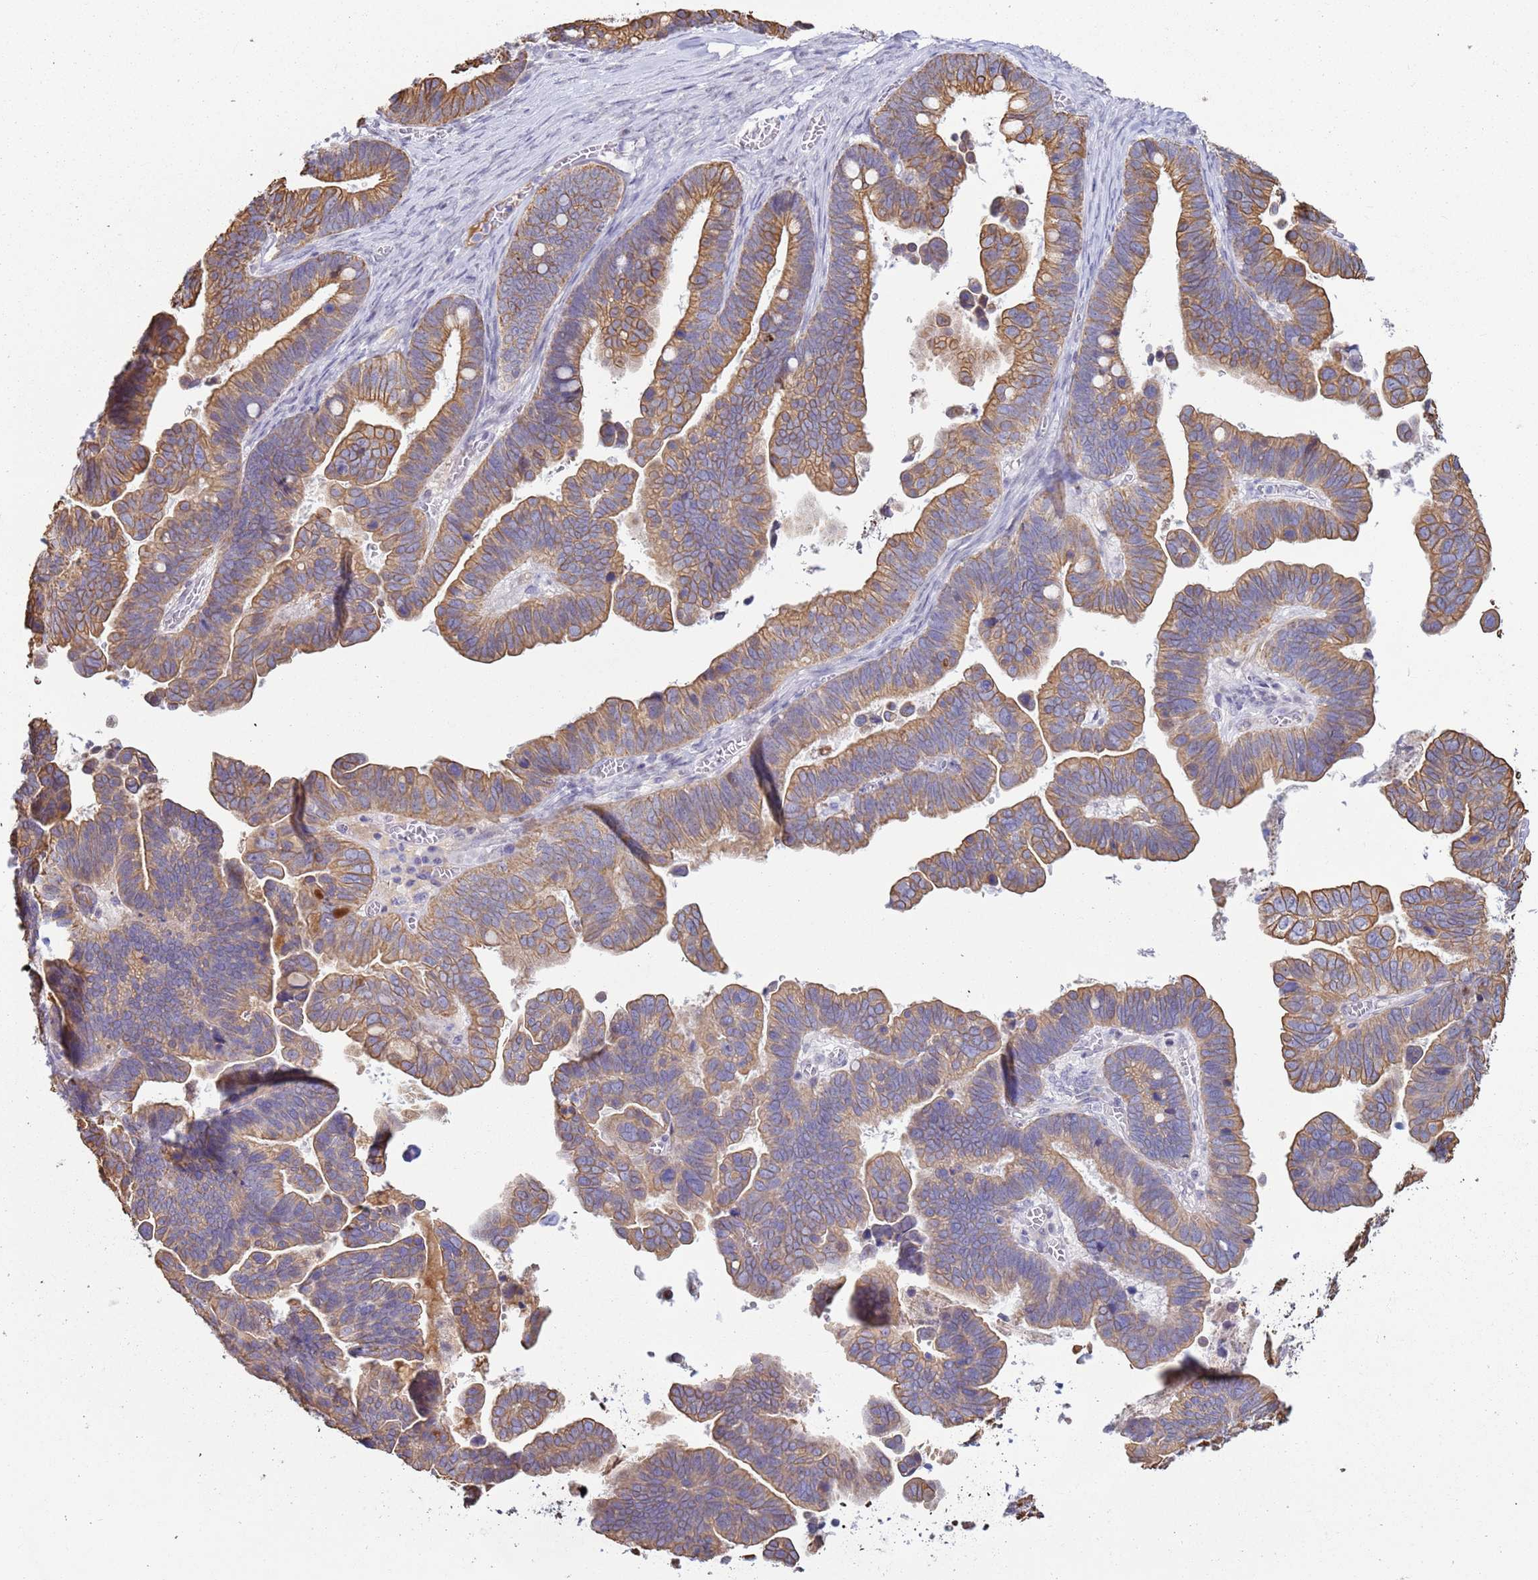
{"staining": {"intensity": "moderate", "quantity": ">75%", "location": "cytoplasmic/membranous"}, "tissue": "ovarian cancer", "cell_type": "Tumor cells", "image_type": "cancer", "snomed": [{"axis": "morphology", "description": "Cystadenocarcinoma, serous, NOS"}, {"axis": "topography", "description": "Ovary"}], "caption": "Ovarian cancer (serous cystadenocarcinoma) stained for a protein (brown) exhibits moderate cytoplasmic/membranous positive expression in approximately >75% of tumor cells.", "gene": "NPAP1", "patient": {"sex": "female", "age": 56}}